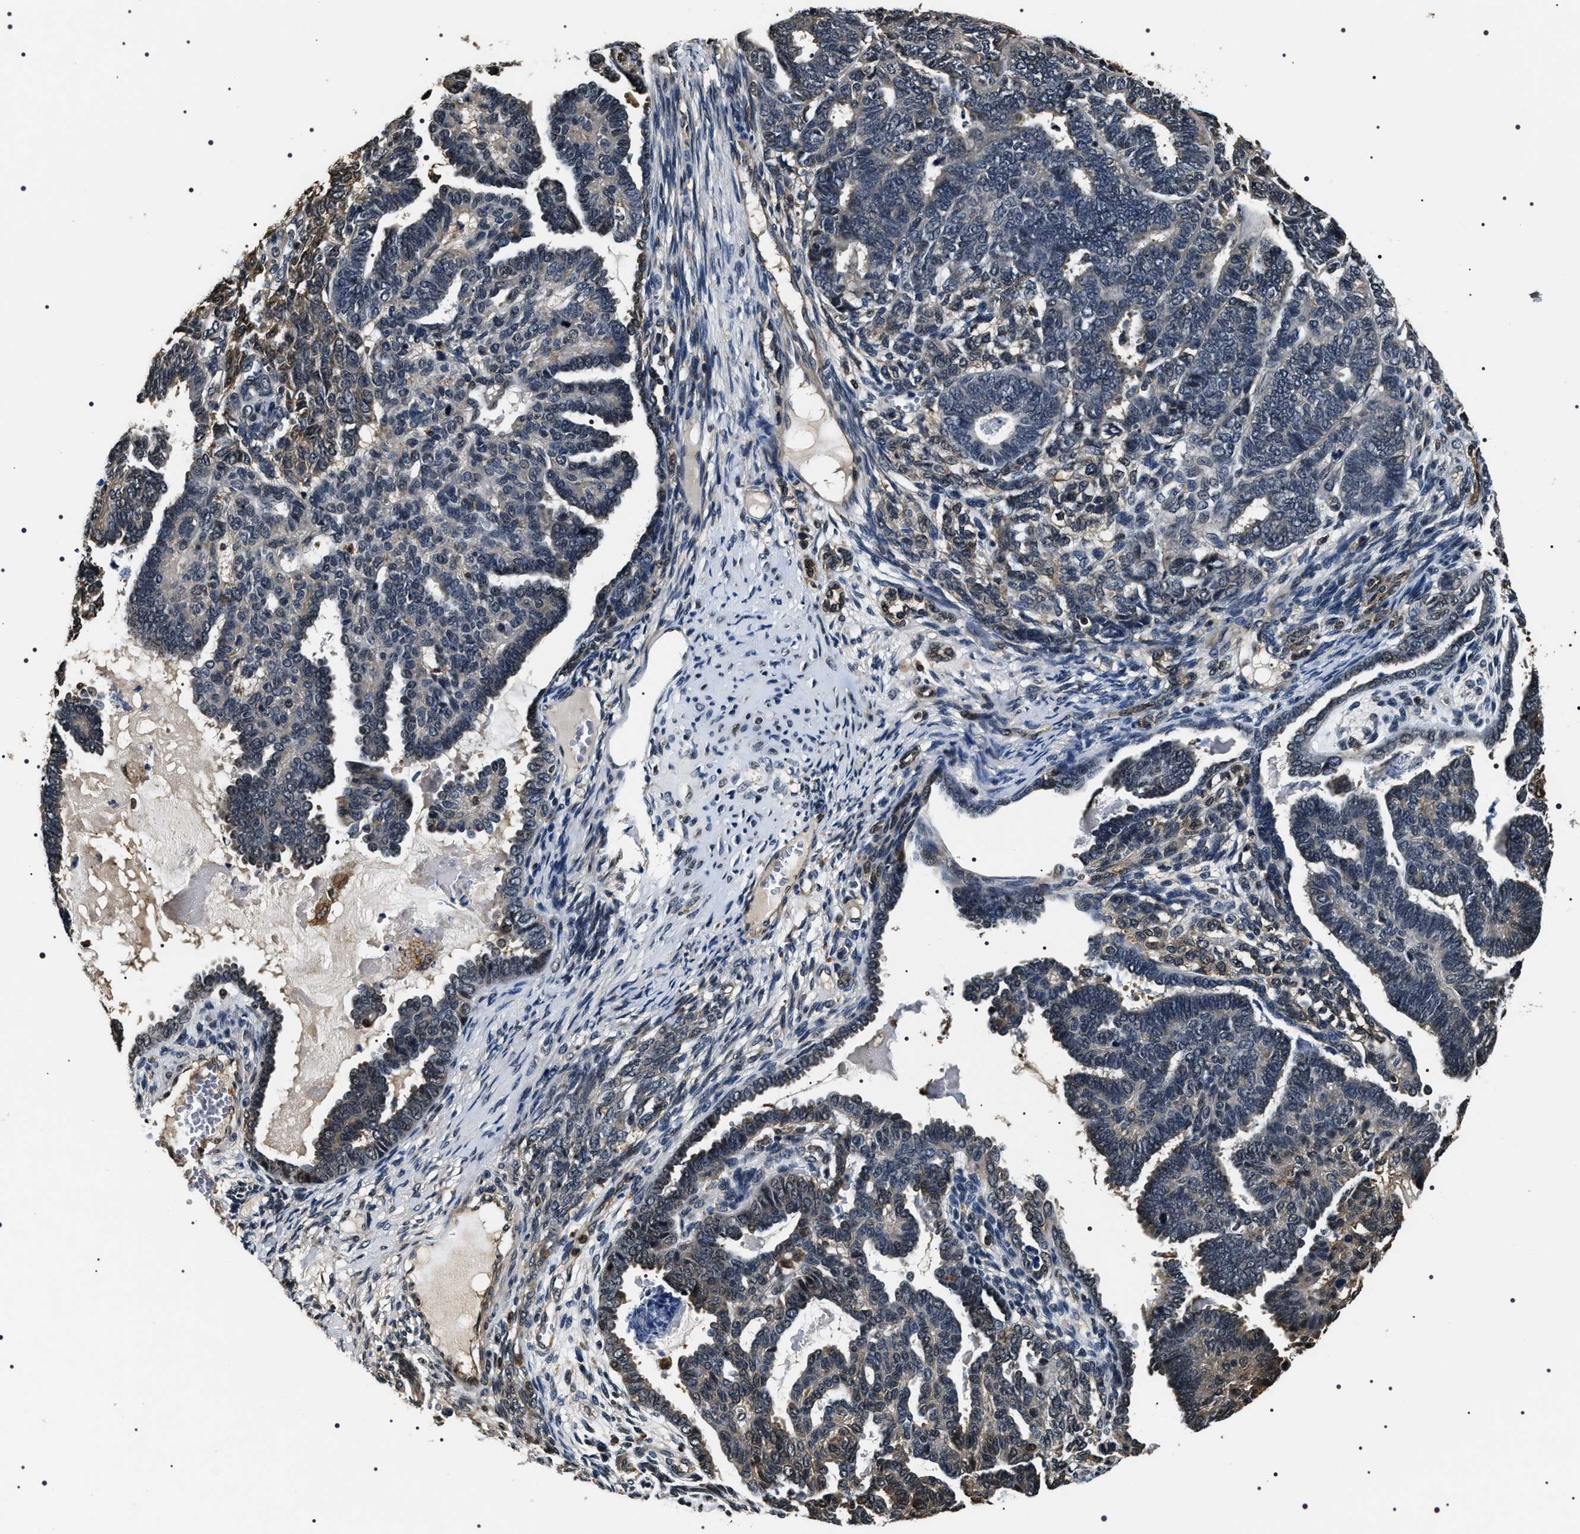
{"staining": {"intensity": "negative", "quantity": "none", "location": "none"}, "tissue": "endometrial cancer", "cell_type": "Tumor cells", "image_type": "cancer", "snomed": [{"axis": "morphology", "description": "Neoplasm, malignant, NOS"}, {"axis": "topography", "description": "Endometrium"}], "caption": "Histopathology image shows no protein staining in tumor cells of endometrial cancer (neoplasm (malignant)) tissue.", "gene": "ARHGAP22", "patient": {"sex": "female", "age": 74}}